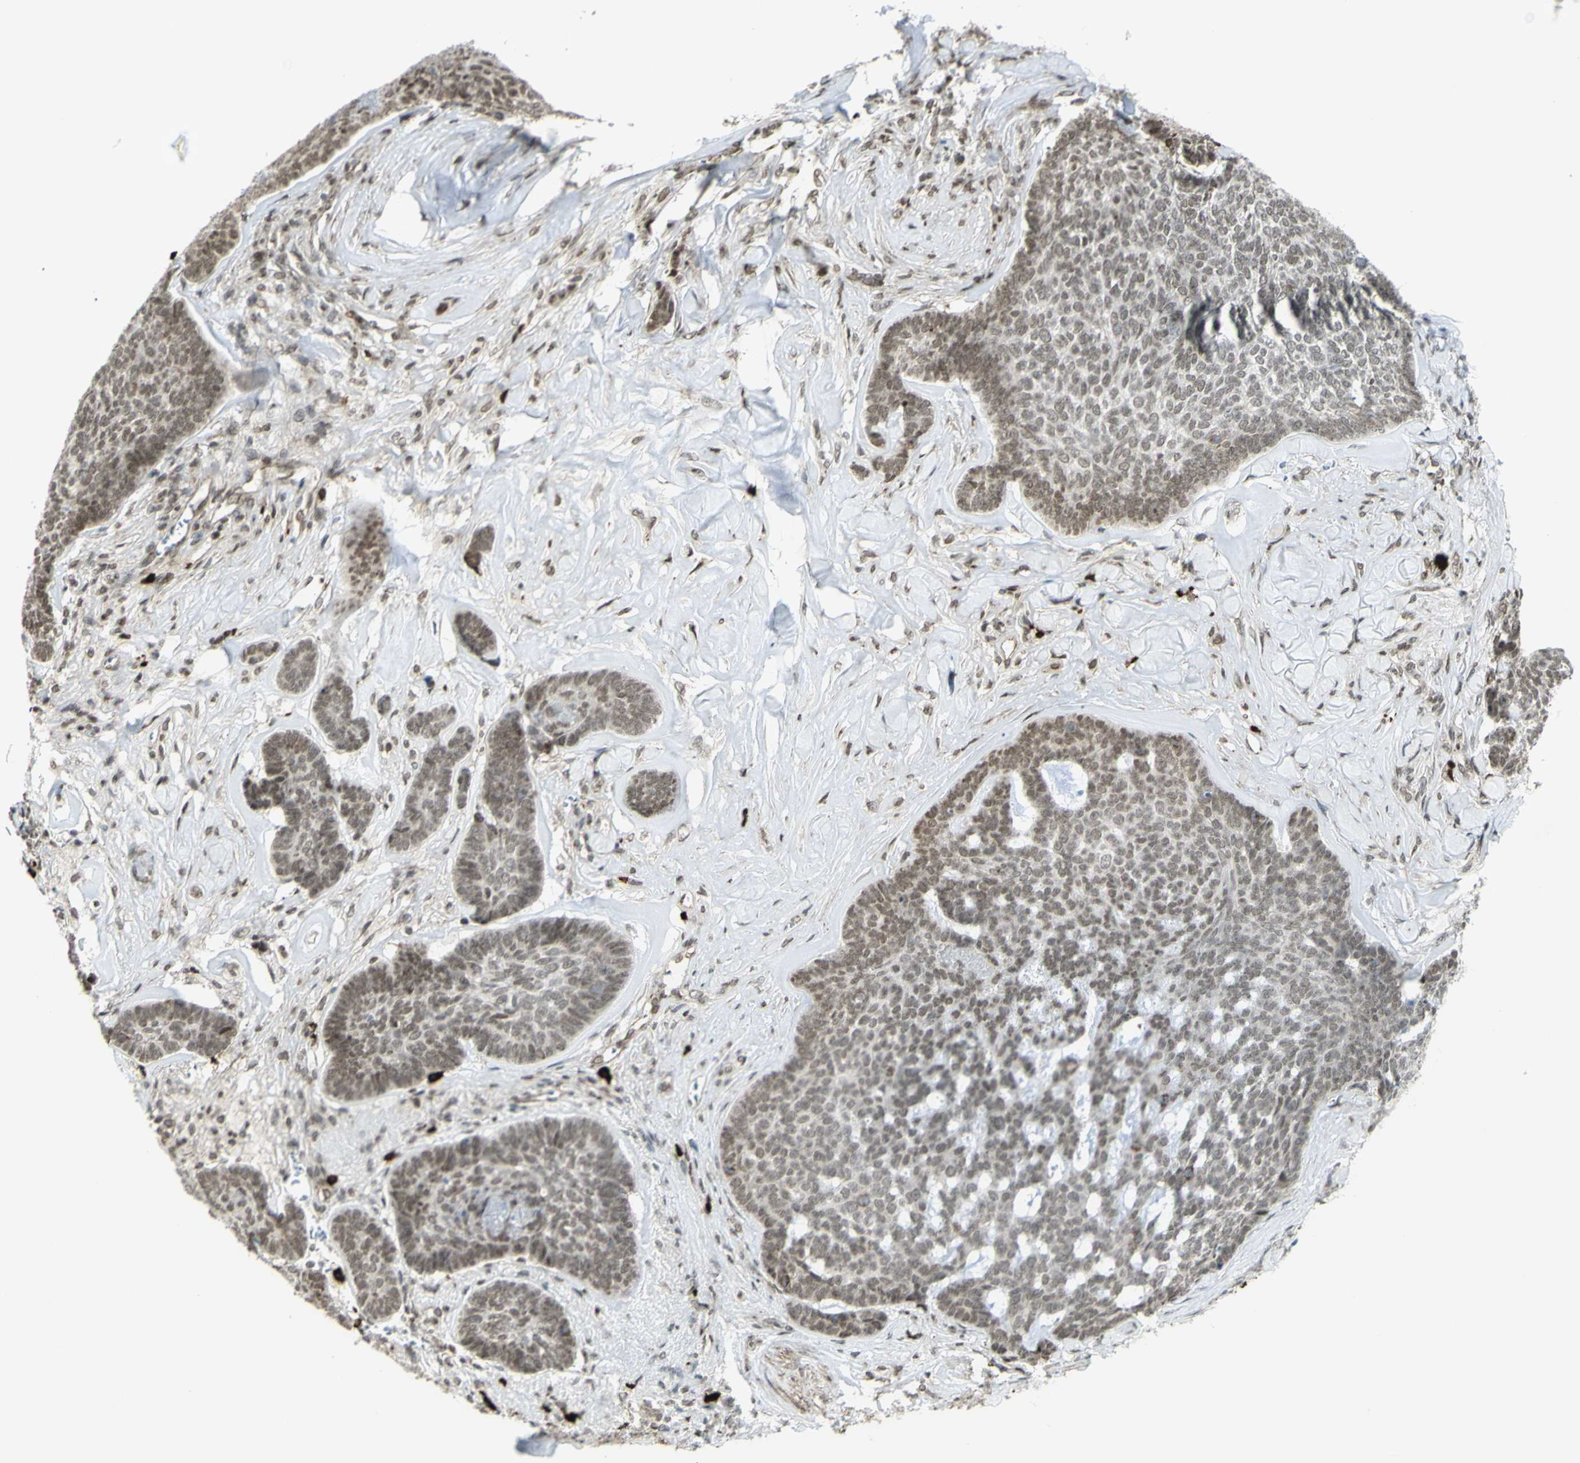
{"staining": {"intensity": "moderate", "quantity": ">75%", "location": "nuclear"}, "tissue": "skin cancer", "cell_type": "Tumor cells", "image_type": "cancer", "snomed": [{"axis": "morphology", "description": "Basal cell carcinoma"}, {"axis": "topography", "description": "Skin"}], "caption": "This is an image of immunohistochemistry (IHC) staining of skin cancer, which shows moderate positivity in the nuclear of tumor cells.", "gene": "ZMYM6", "patient": {"sex": "male", "age": 84}}